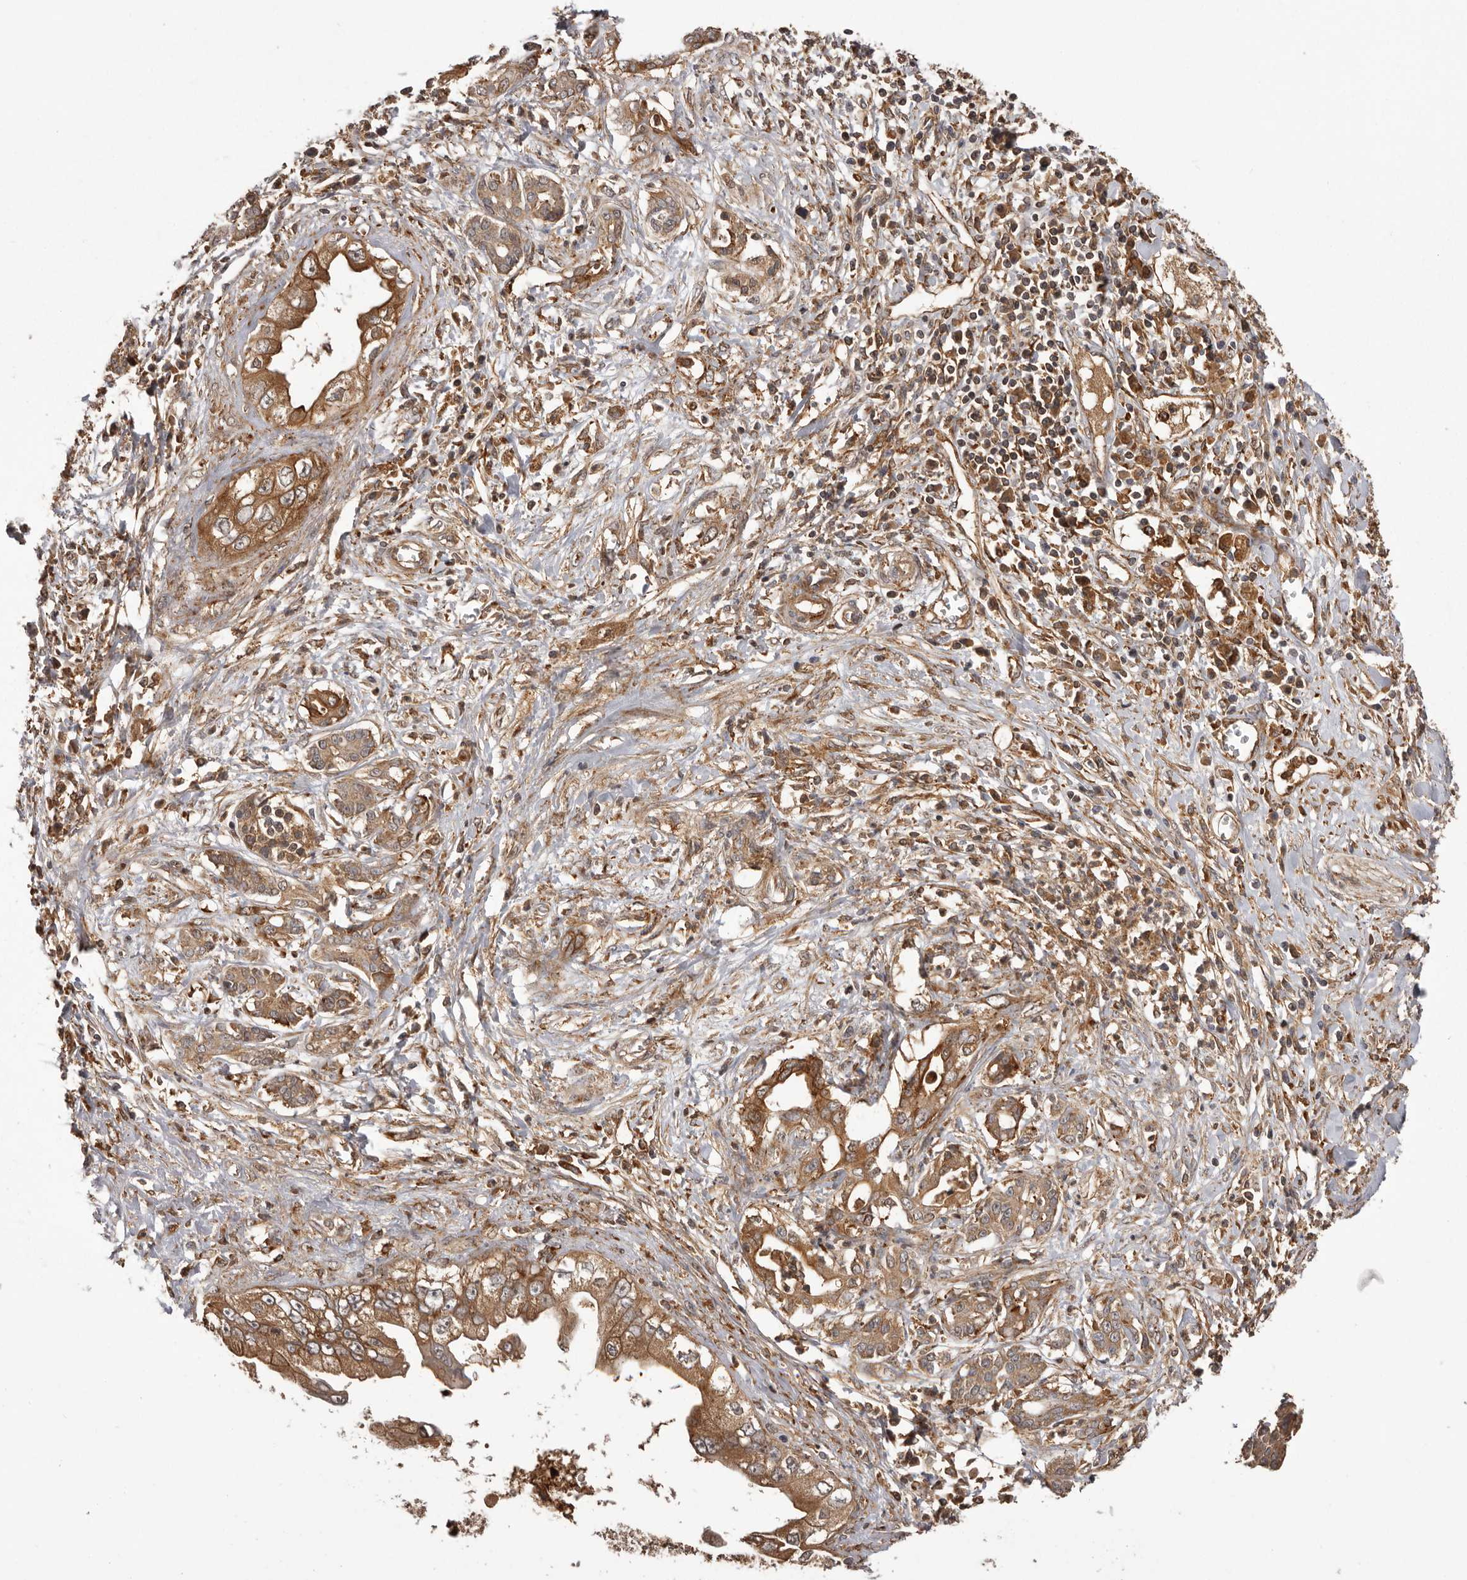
{"staining": {"intensity": "strong", "quantity": ">75%", "location": "cytoplasmic/membranous"}, "tissue": "pancreatic cancer", "cell_type": "Tumor cells", "image_type": "cancer", "snomed": [{"axis": "morphology", "description": "Adenocarcinoma, NOS"}, {"axis": "topography", "description": "Pancreas"}], "caption": "Immunohistochemical staining of pancreatic cancer (adenocarcinoma) shows high levels of strong cytoplasmic/membranous expression in approximately >75% of tumor cells. (DAB IHC with brightfield microscopy, high magnification).", "gene": "SLC22A3", "patient": {"sex": "female", "age": 56}}